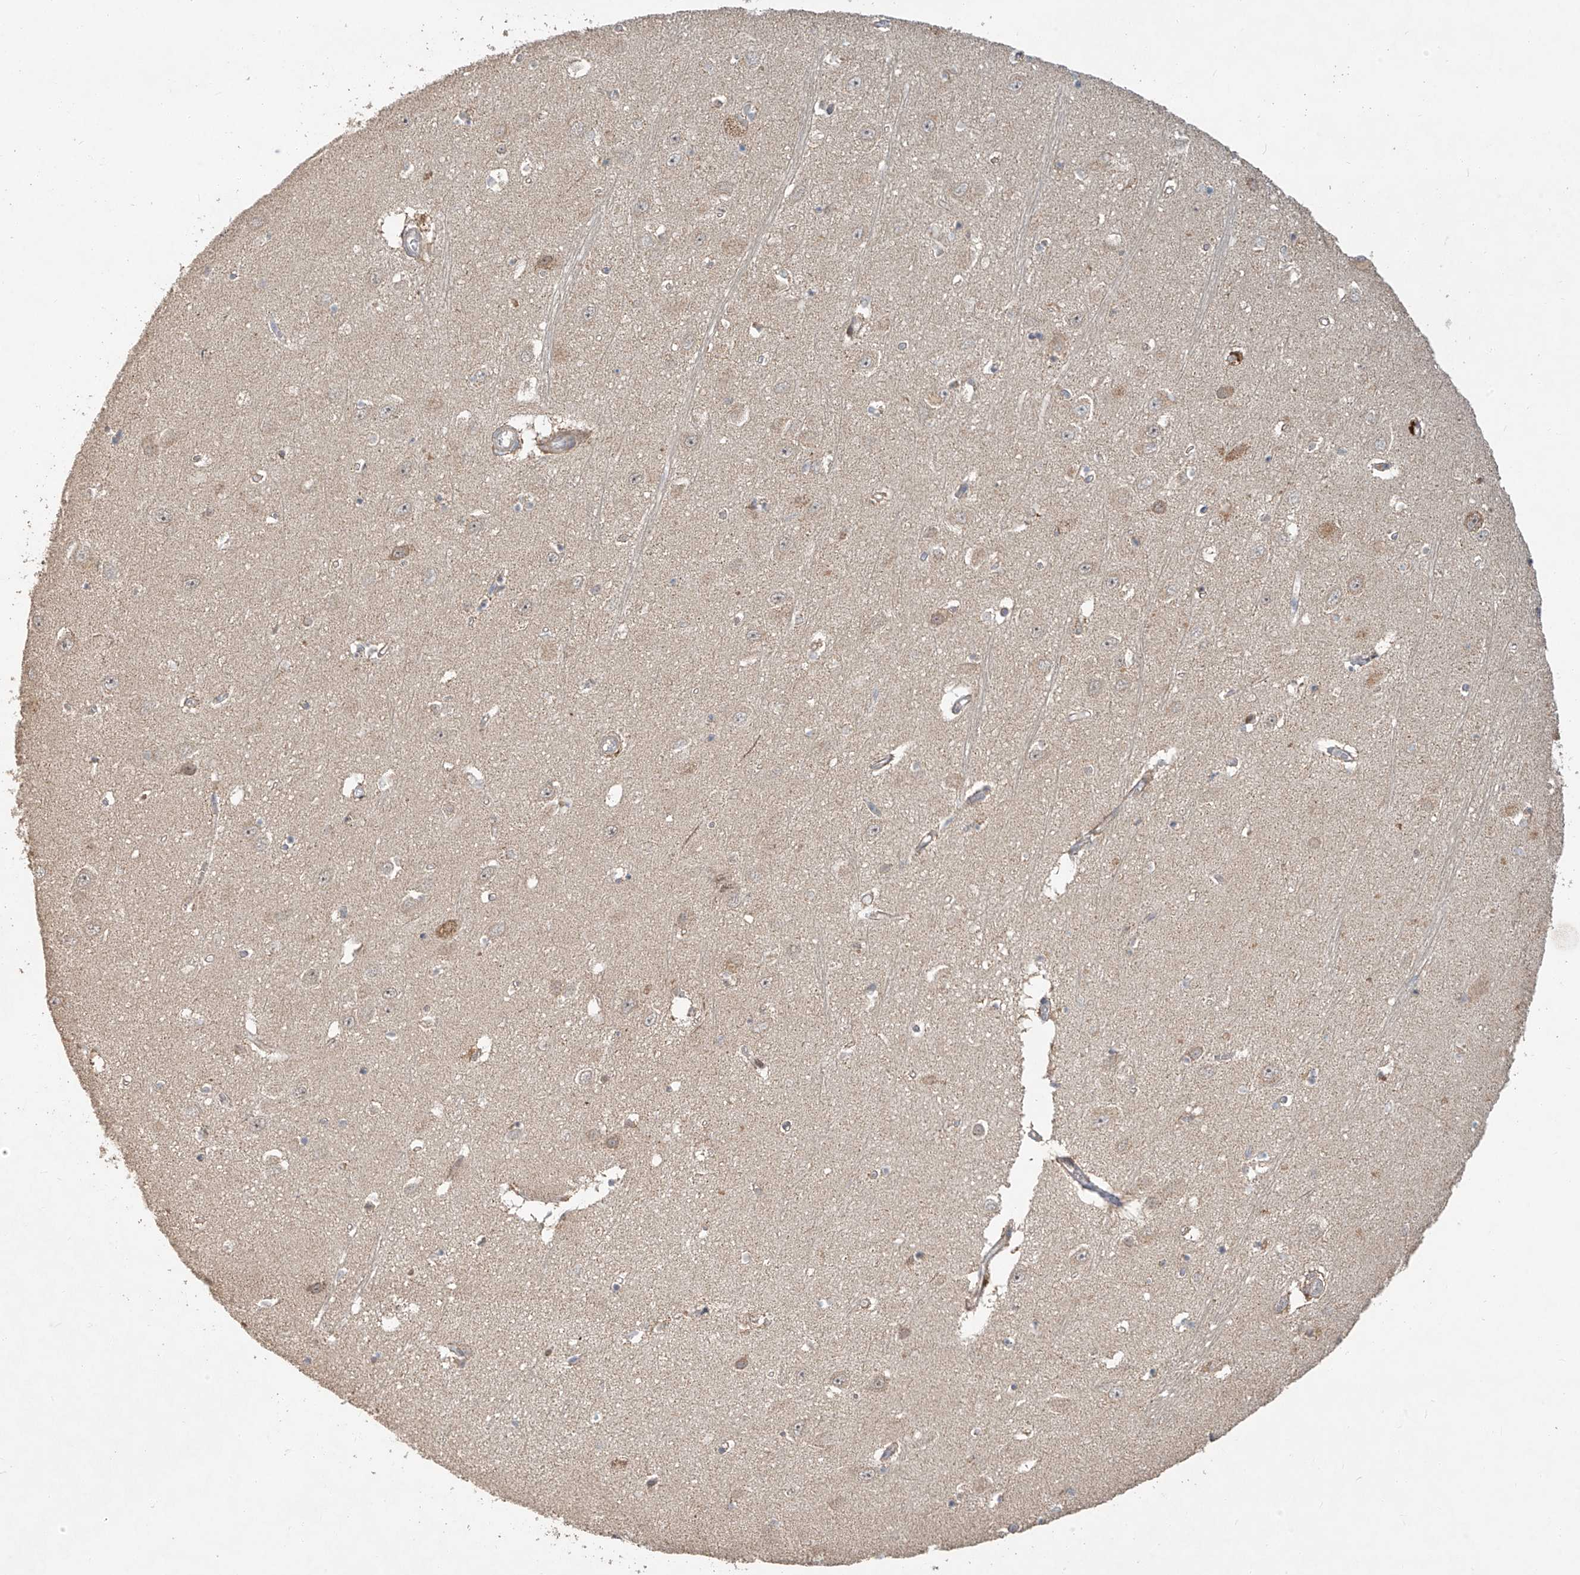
{"staining": {"intensity": "negative", "quantity": "none", "location": "none"}, "tissue": "hippocampus", "cell_type": "Glial cells", "image_type": "normal", "snomed": [{"axis": "morphology", "description": "Normal tissue, NOS"}, {"axis": "topography", "description": "Hippocampus"}], "caption": "High power microscopy image of an immunohistochemistry image of unremarkable hippocampus, revealing no significant positivity in glial cells. (Brightfield microscopy of DAB immunohistochemistry (IHC) at high magnification).", "gene": "TMEM61", "patient": {"sex": "female", "age": 64}}